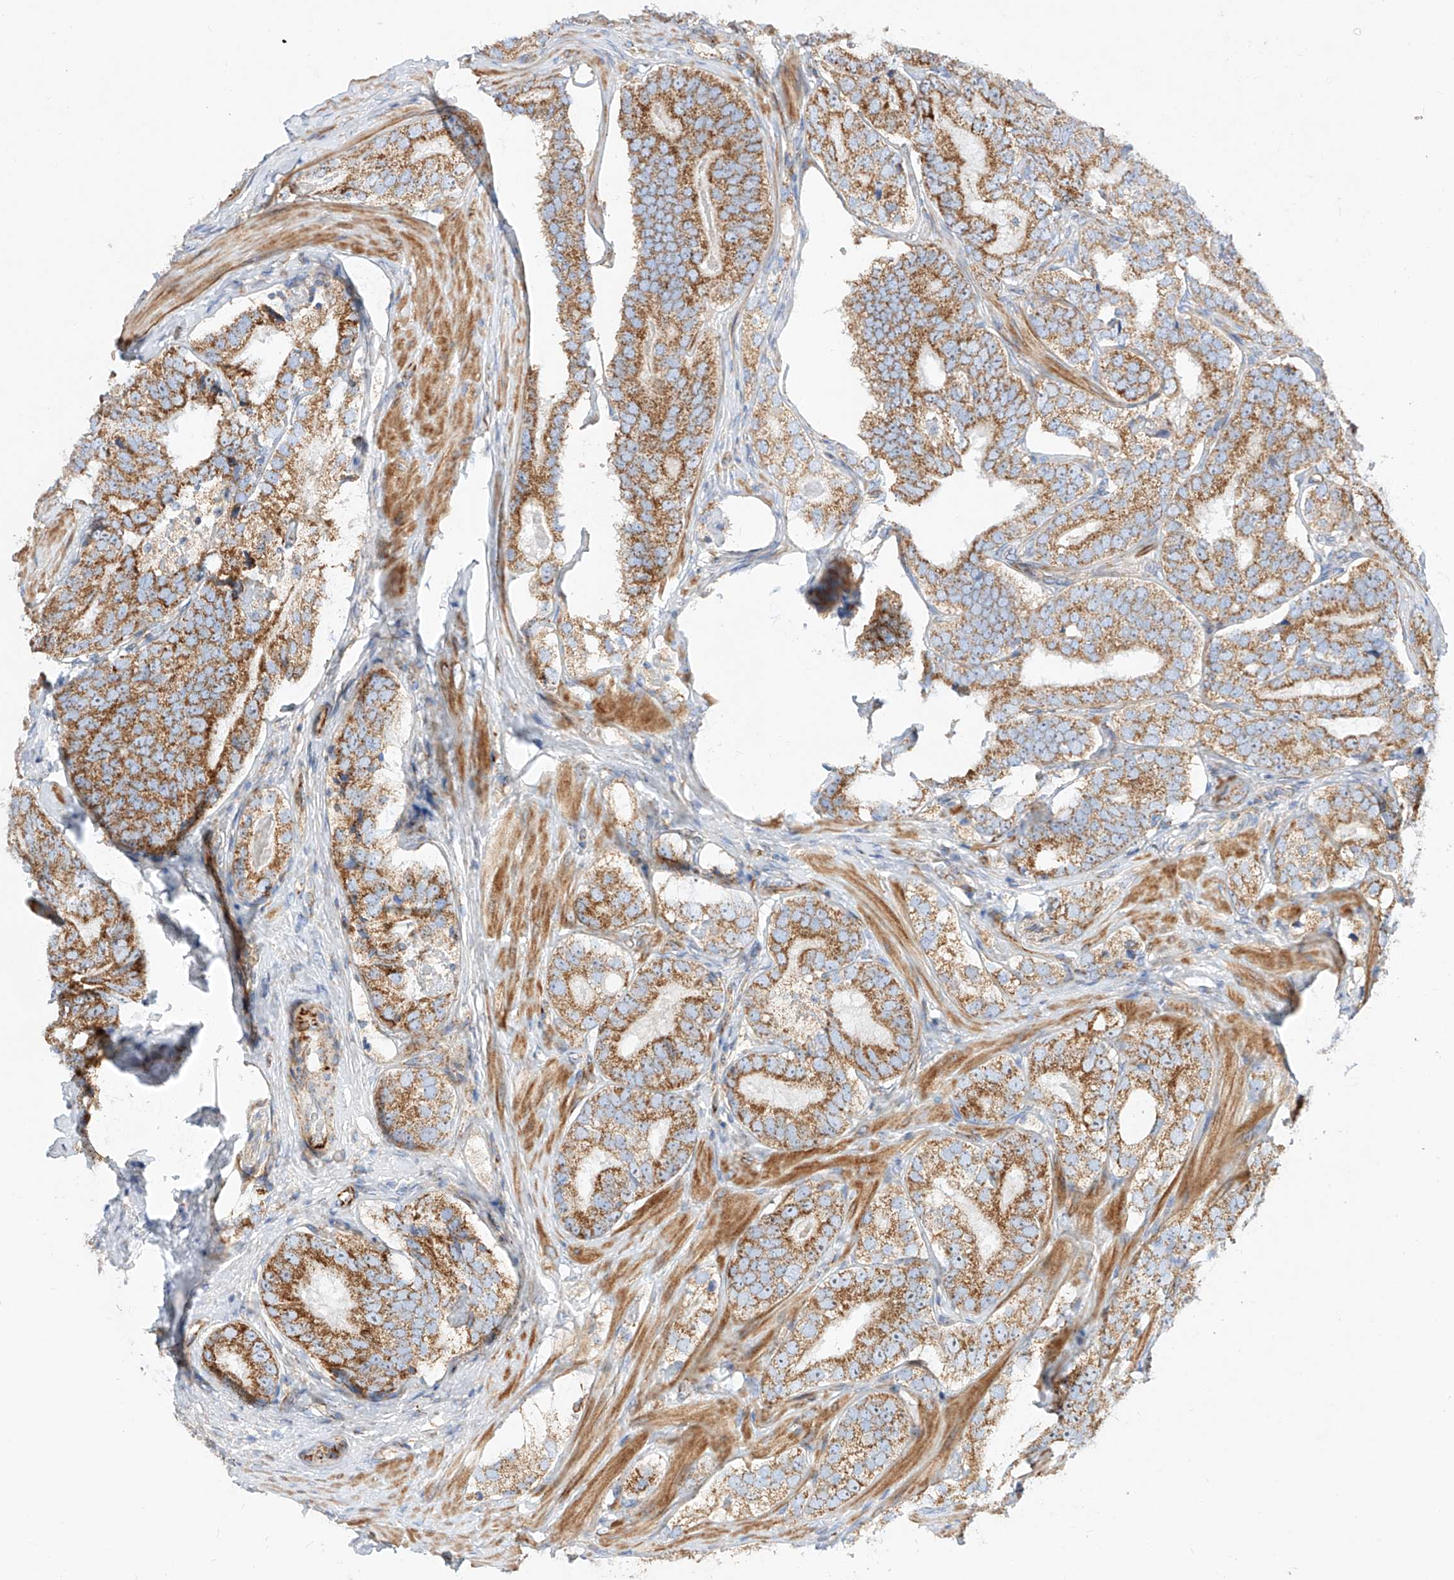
{"staining": {"intensity": "moderate", "quantity": ">75%", "location": "cytoplasmic/membranous"}, "tissue": "prostate cancer", "cell_type": "Tumor cells", "image_type": "cancer", "snomed": [{"axis": "morphology", "description": "Adenocarcinoma, High grade"}, {"axis": "topography", "description": "Prostate"}], "caption": "Immunohistochemical staining of human prostate cancer (high-grade adenocarcinoma) reveals medium levels of moderate cytoplasmic/membranous protein staining in about >75% of tumor cells.", "gene": "CST9", "patient": {"sex": "male", "age": 56}}